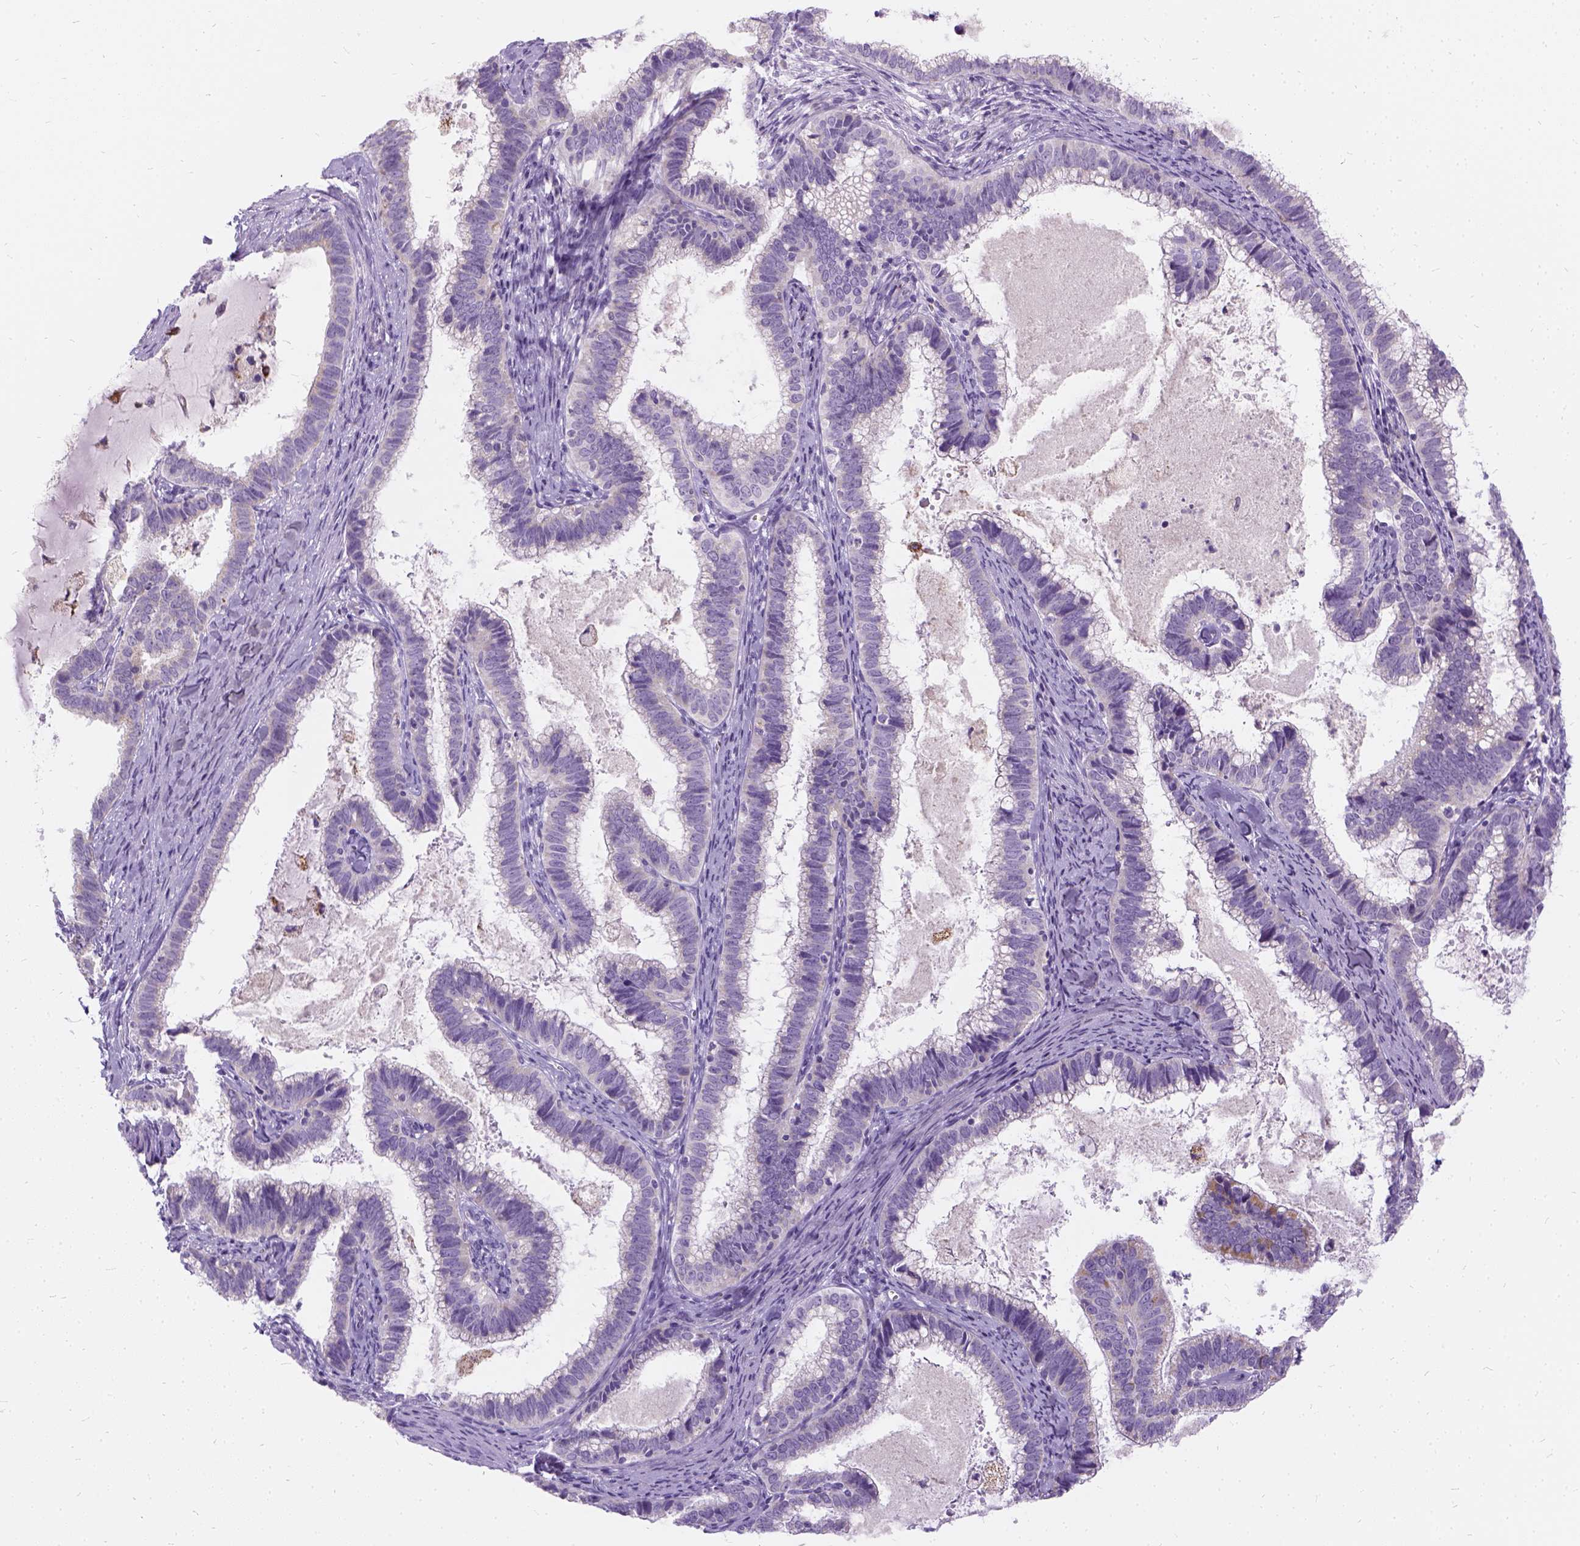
{"staining": {"intensity": "negative", "quantity": "none", "location": "none"}, "tissue": "cervical cancer", "cell_type": "Tumor cells", "image_type": "cancer", "snomed": [{"axis": "morphology", "description": "Adenocarcinoma, NOS"}, {"axis": "topography", "description": "Cervix"}], "caption": "There is no significant staining in tumor cells of cervical cancer (adenocarcinoma).", "gene": "FDX1", "patient": {"sex": "female", "age": 61}}